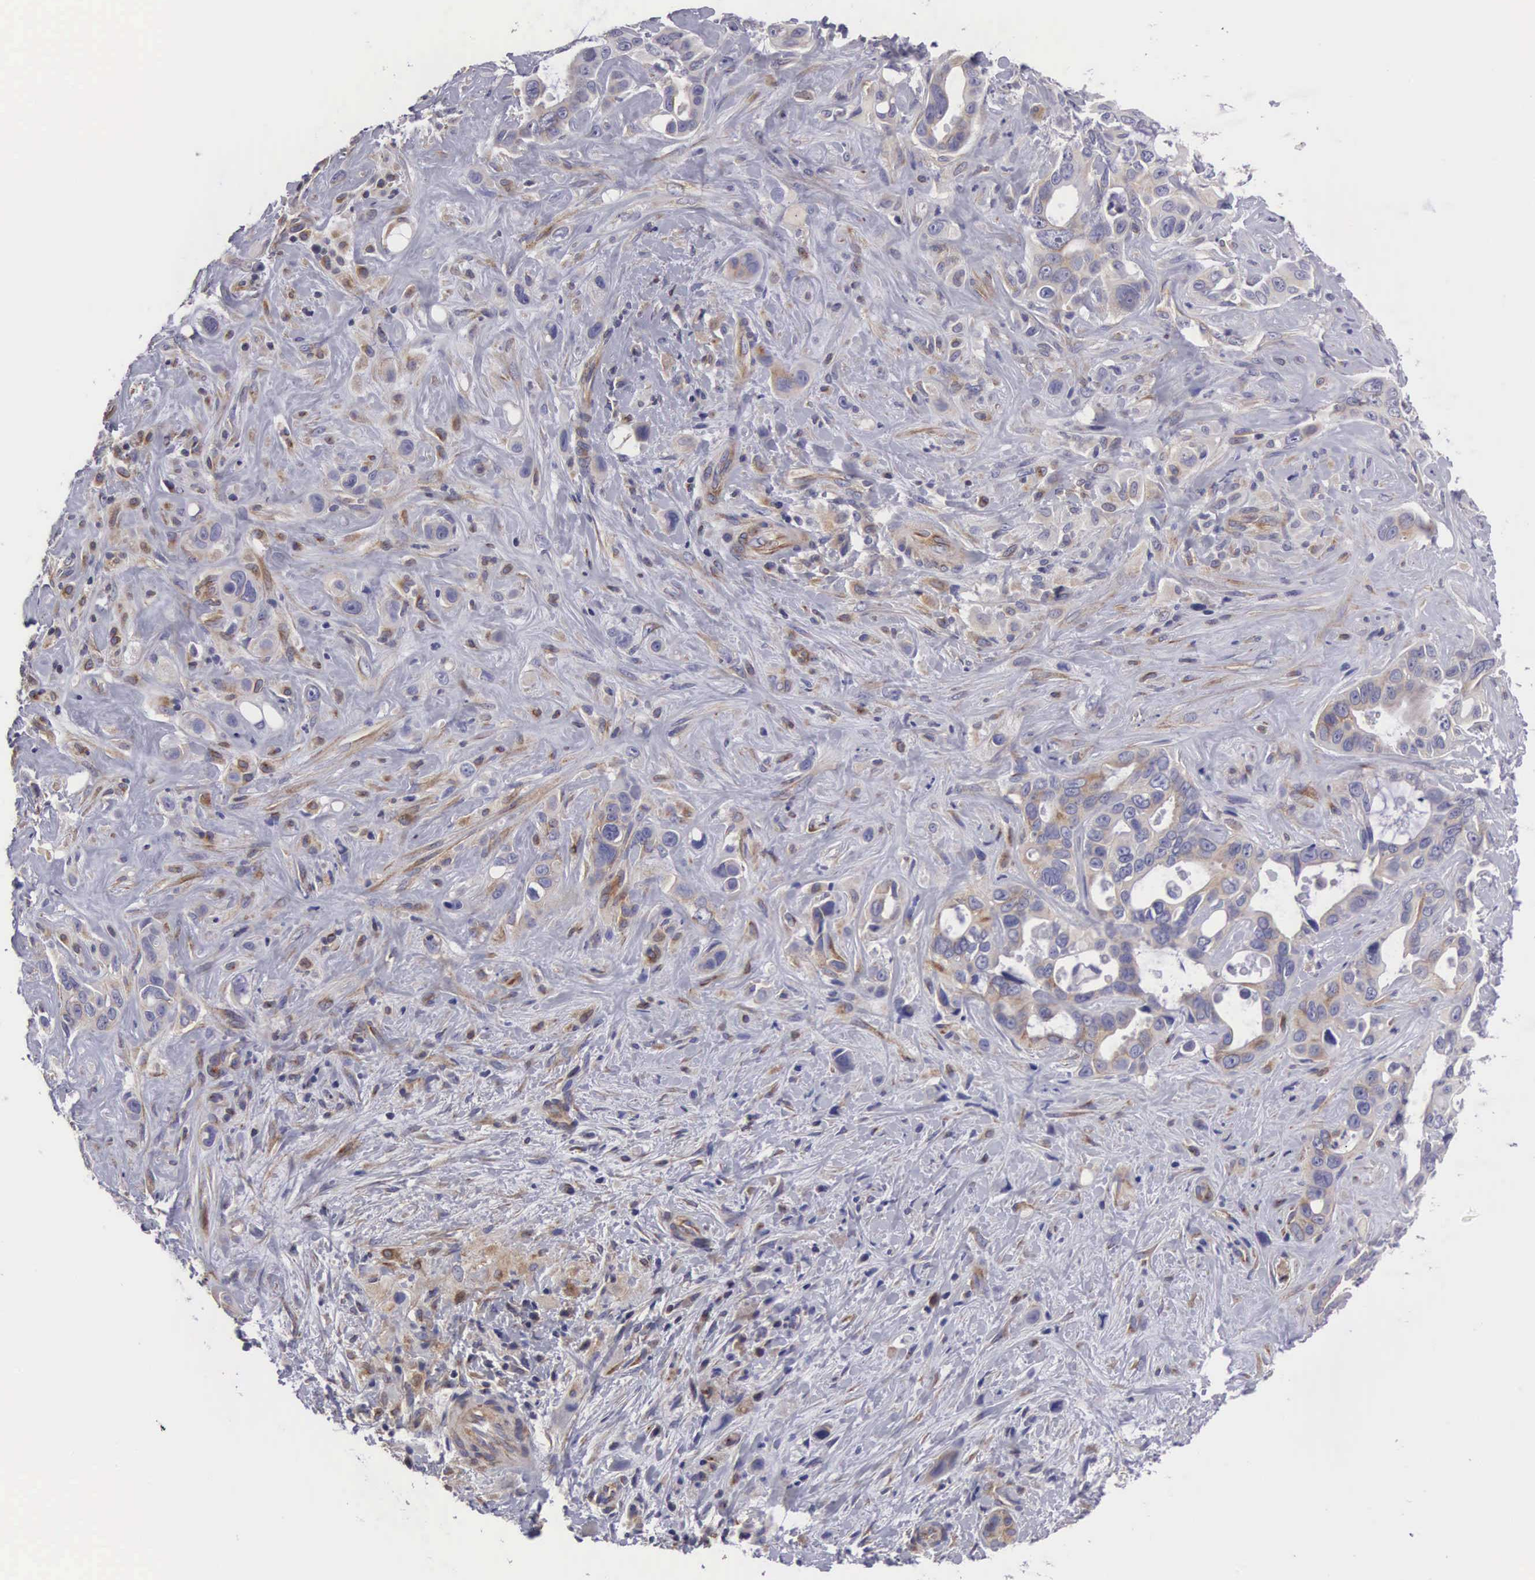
{"staining": {"intensity": "negative", "quantity": "none", "location": "none"}, "tissue": "liver cancer", "cell_type": "Tumor cells", "image_type": "cancer", "snomed": [{"axis": "morphology", "description": "Cholangiocarcinoma"}, {"axis": "topography", "description": "Liver"}], "caption": "High power microscopy histopathology image of an immunohistochemistry photomicrograph of liver cancer (cholangiocarcinoma), revealing no significant expression in tumor cells.", "gene": "SLITRK4", "patient": {"sex": "female", "age": 79}}